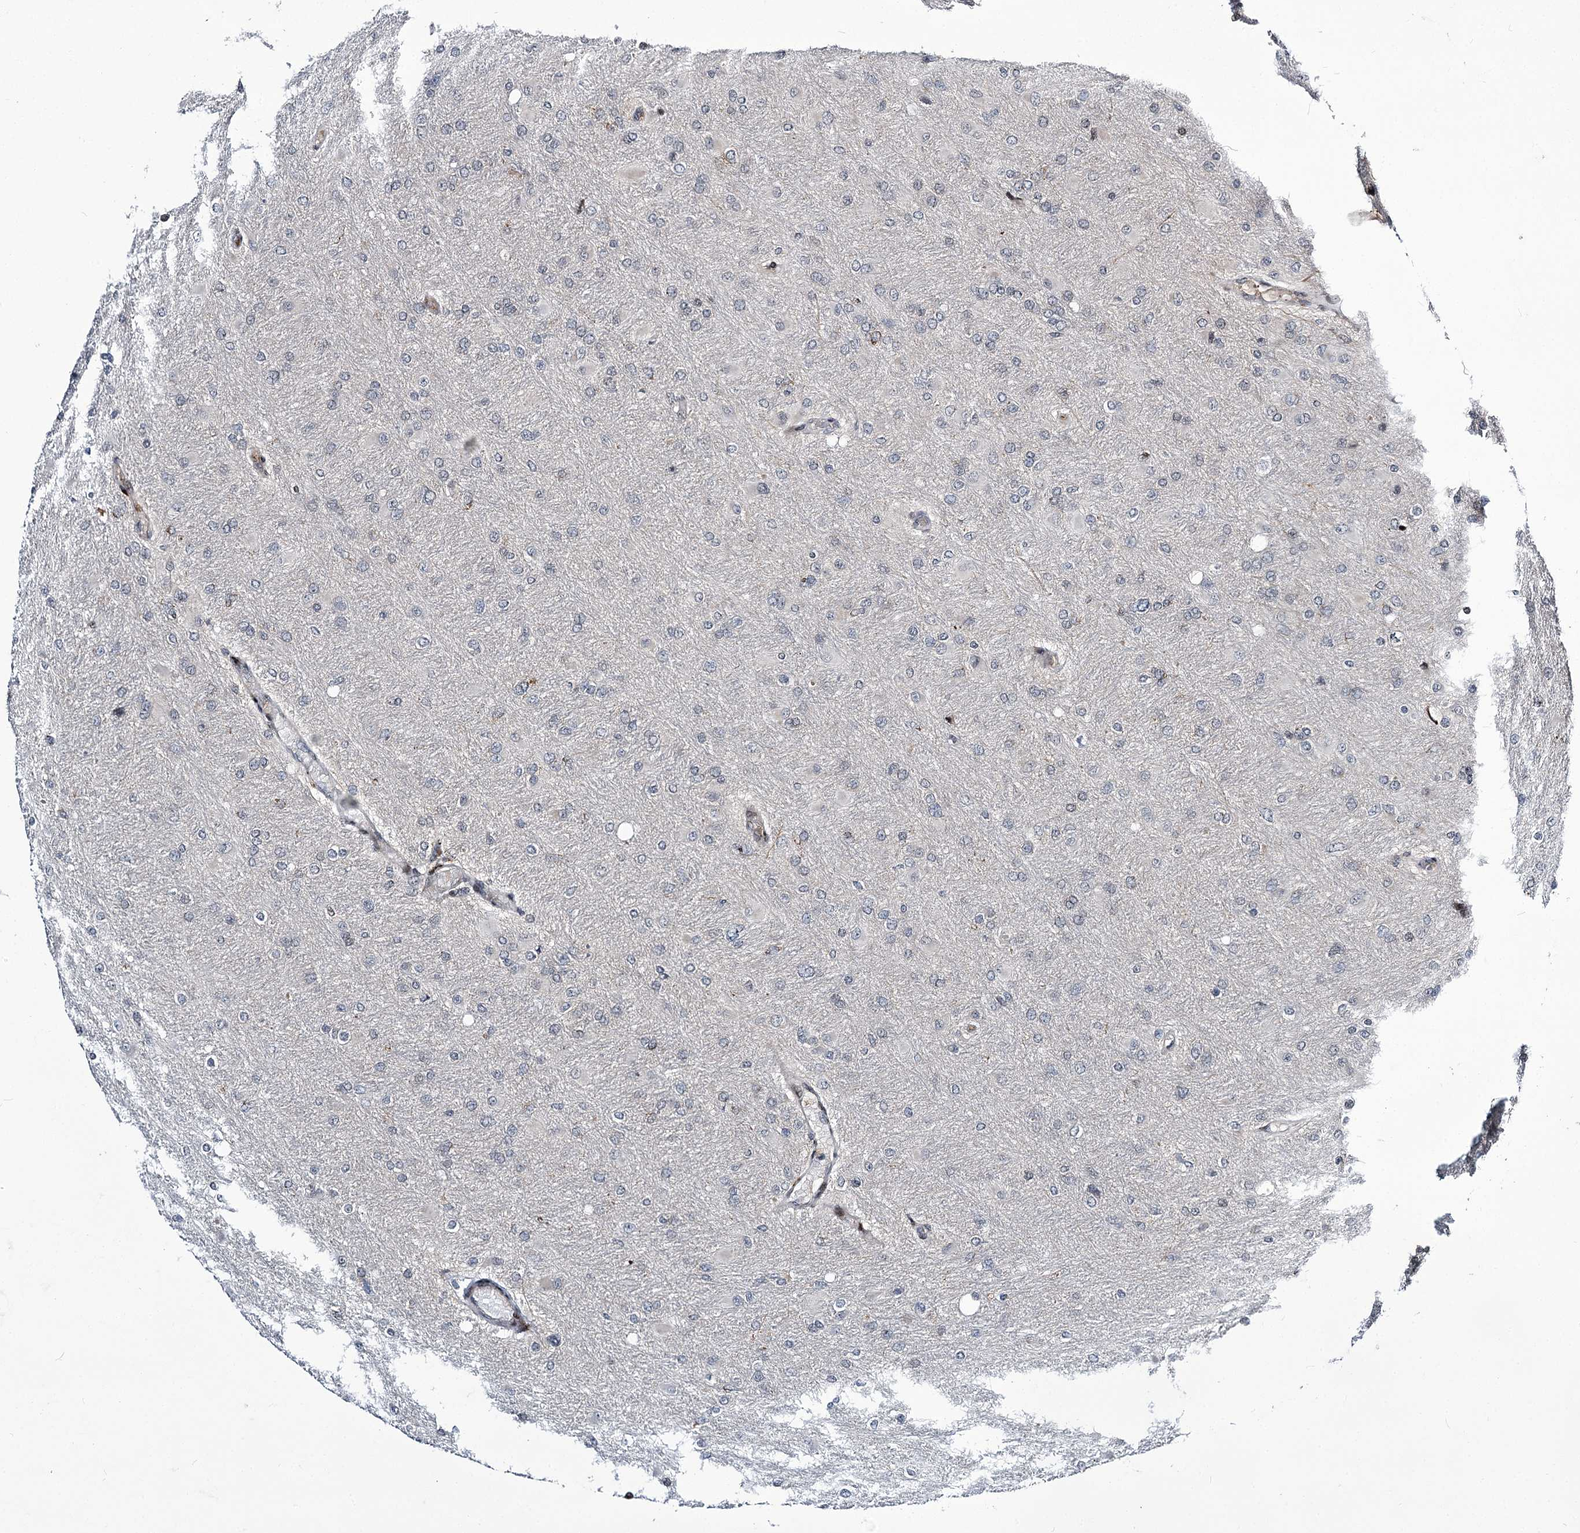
{"staining": {"intensity": "negative", "quantity": "none", "location": "none"}, "tissue": "glioma", "cell_type": "Tumor cells", "image_type": "cancer", "snomed": [{"axis": "morphology", "description": "Glioma, malignant, High grade"}, {"axis": "topography", "description": "Cerebral cortex"}], "caption": "Human malignant glioma (high-grade) stained for a protein using IHC demonstrates no staining in tumor cells.", "gene": "ITFG2", "patient": {"sex": "female", "age": 36}}